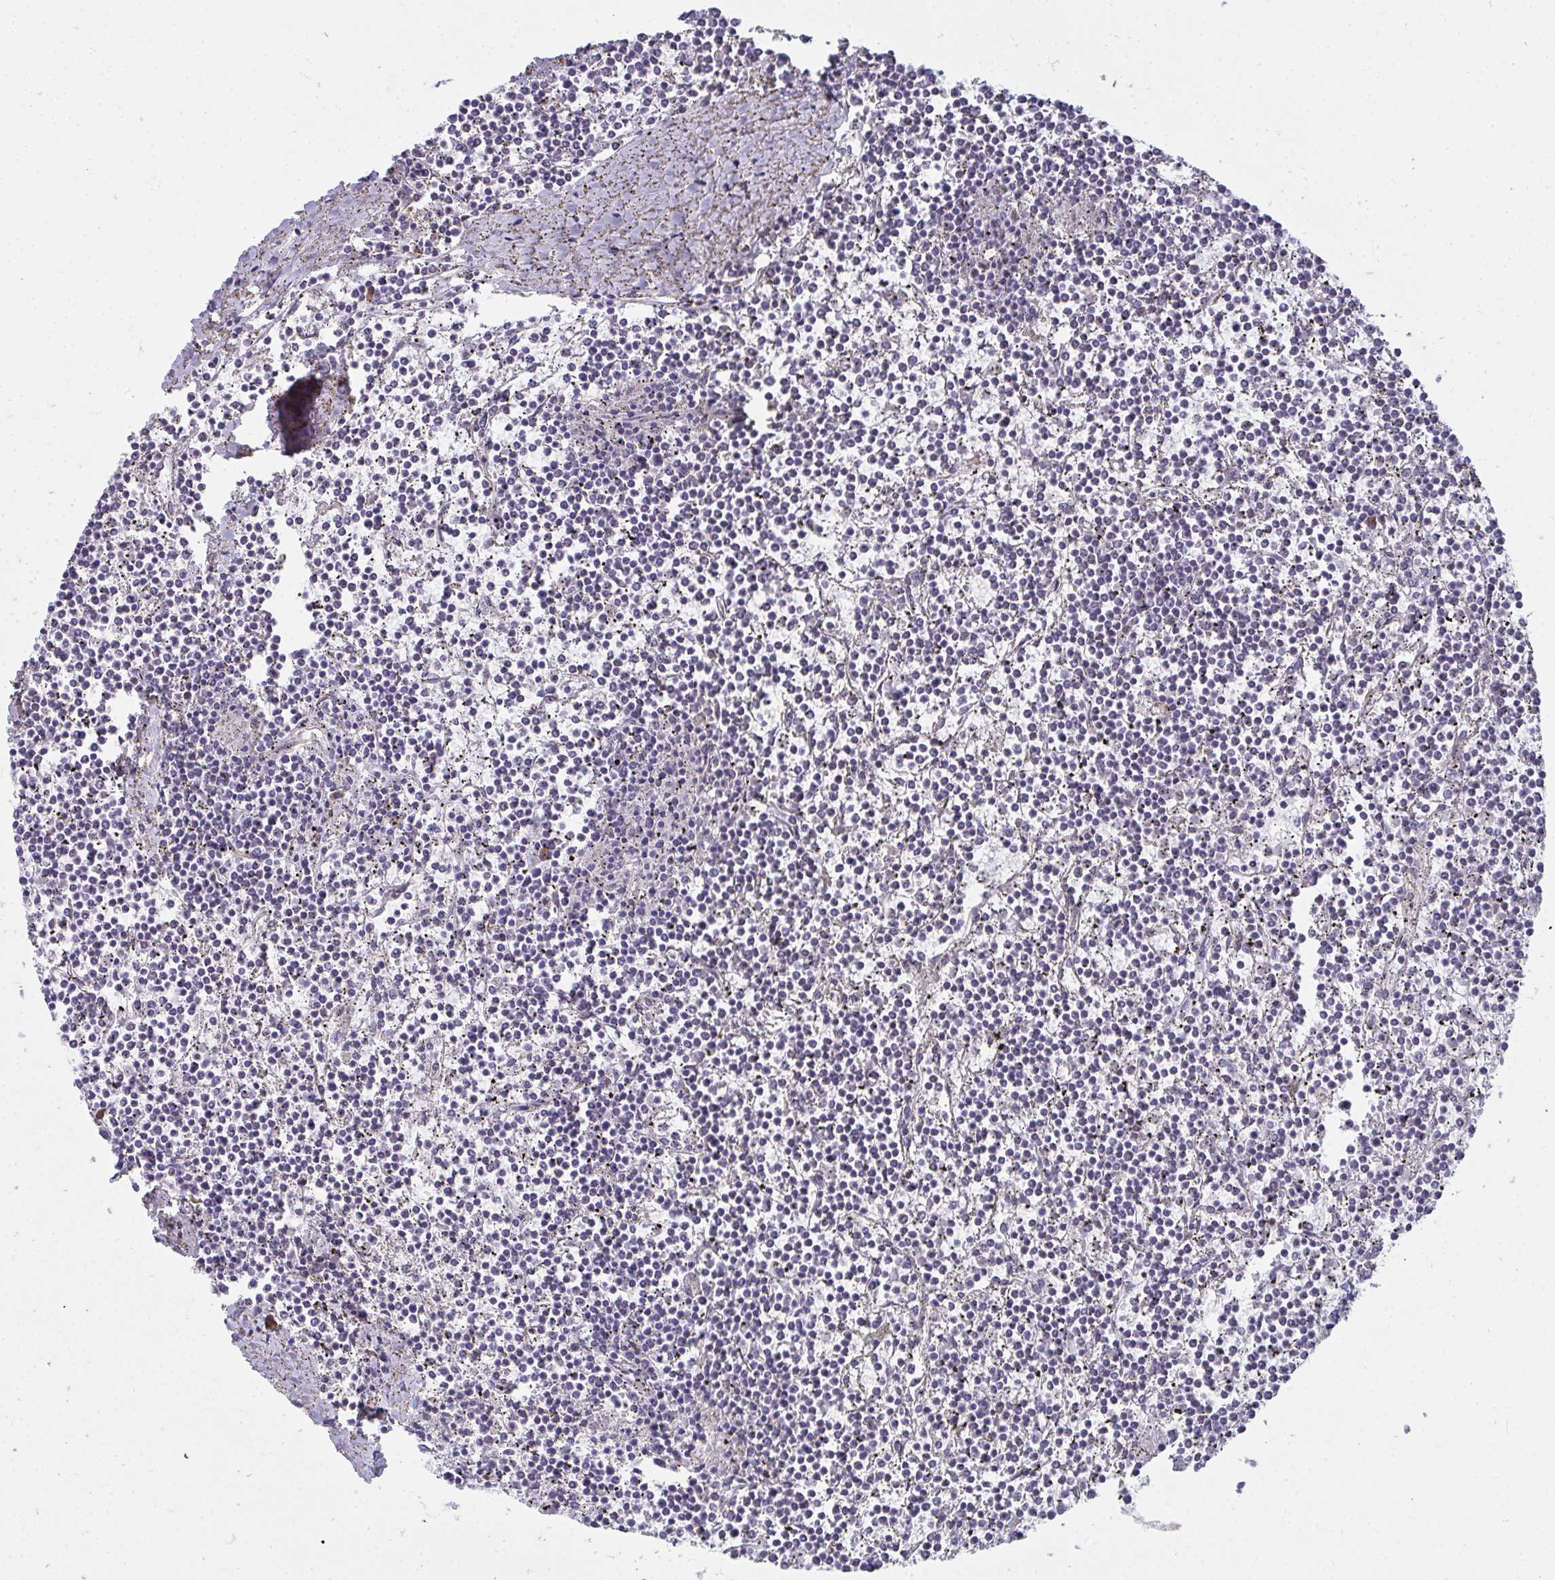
{"staining": {"intensity": "negative", "quantity": "none", "location": "none"}, "tissue": "lymphoma", "cell_type": "Tumor cells", "image_type": "cancer", "snomed": [{"axis": "morphology", "description": "Malignant lymphoma, non-Hodgkin's type, Low grade"}, {"axis": "topography", "description": "Spleen"}], "caption": "Malignant lymphoma, non-Hodgkin's type (low-grade) was stained to show a protein in brown. There is no significant positivity in tumor cells. (Stains: DAB immunohistochemistry with hematoxylin counter stain, Microscopy: brightfield microscopy at high magnification).", "gene": "SHROOM1", "patient": {"sex": "female", "age": 19}}